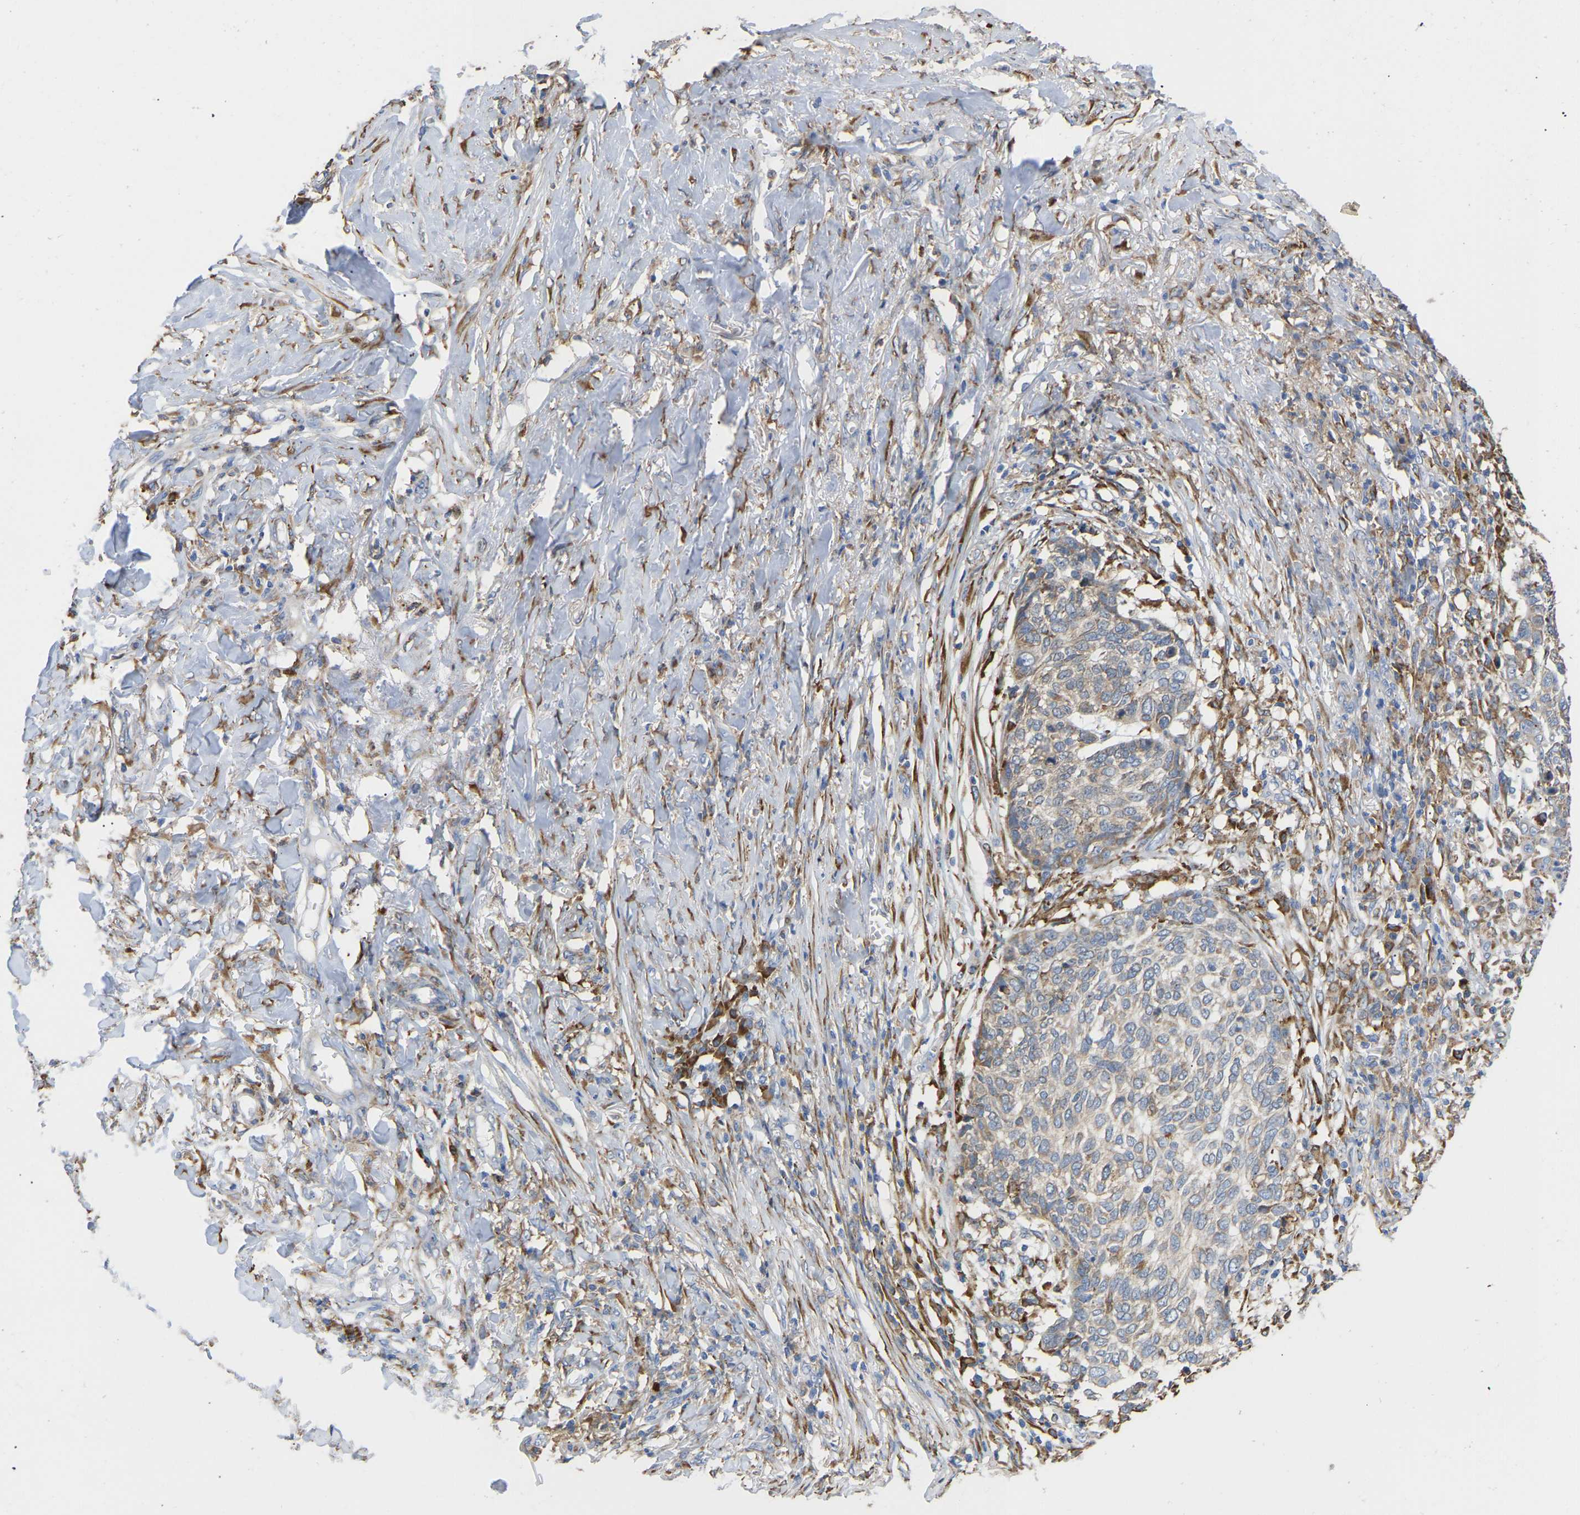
{"staining": {"intensity": "moderate", "quantity": "25%-75%", "location": "cytoplasmic/membranous"}, "tissue": "skin cancer", "cell_type": "Tumor cells", "image_type": "cancer", "snomed": [{"axis": "morphology", "description": "Basal cell carcinoma"}, {"axis": "topography", "description": "Skin"}], "caption": "Moderate cytoplasmic/membranous staining for a protein is present in approximately 25%-75% of tumor cells of basal cell carcinoma (skin) using immunohistochemistry.", "gene": "P4HB", "patient": {"sex": "male", "age": 85}}